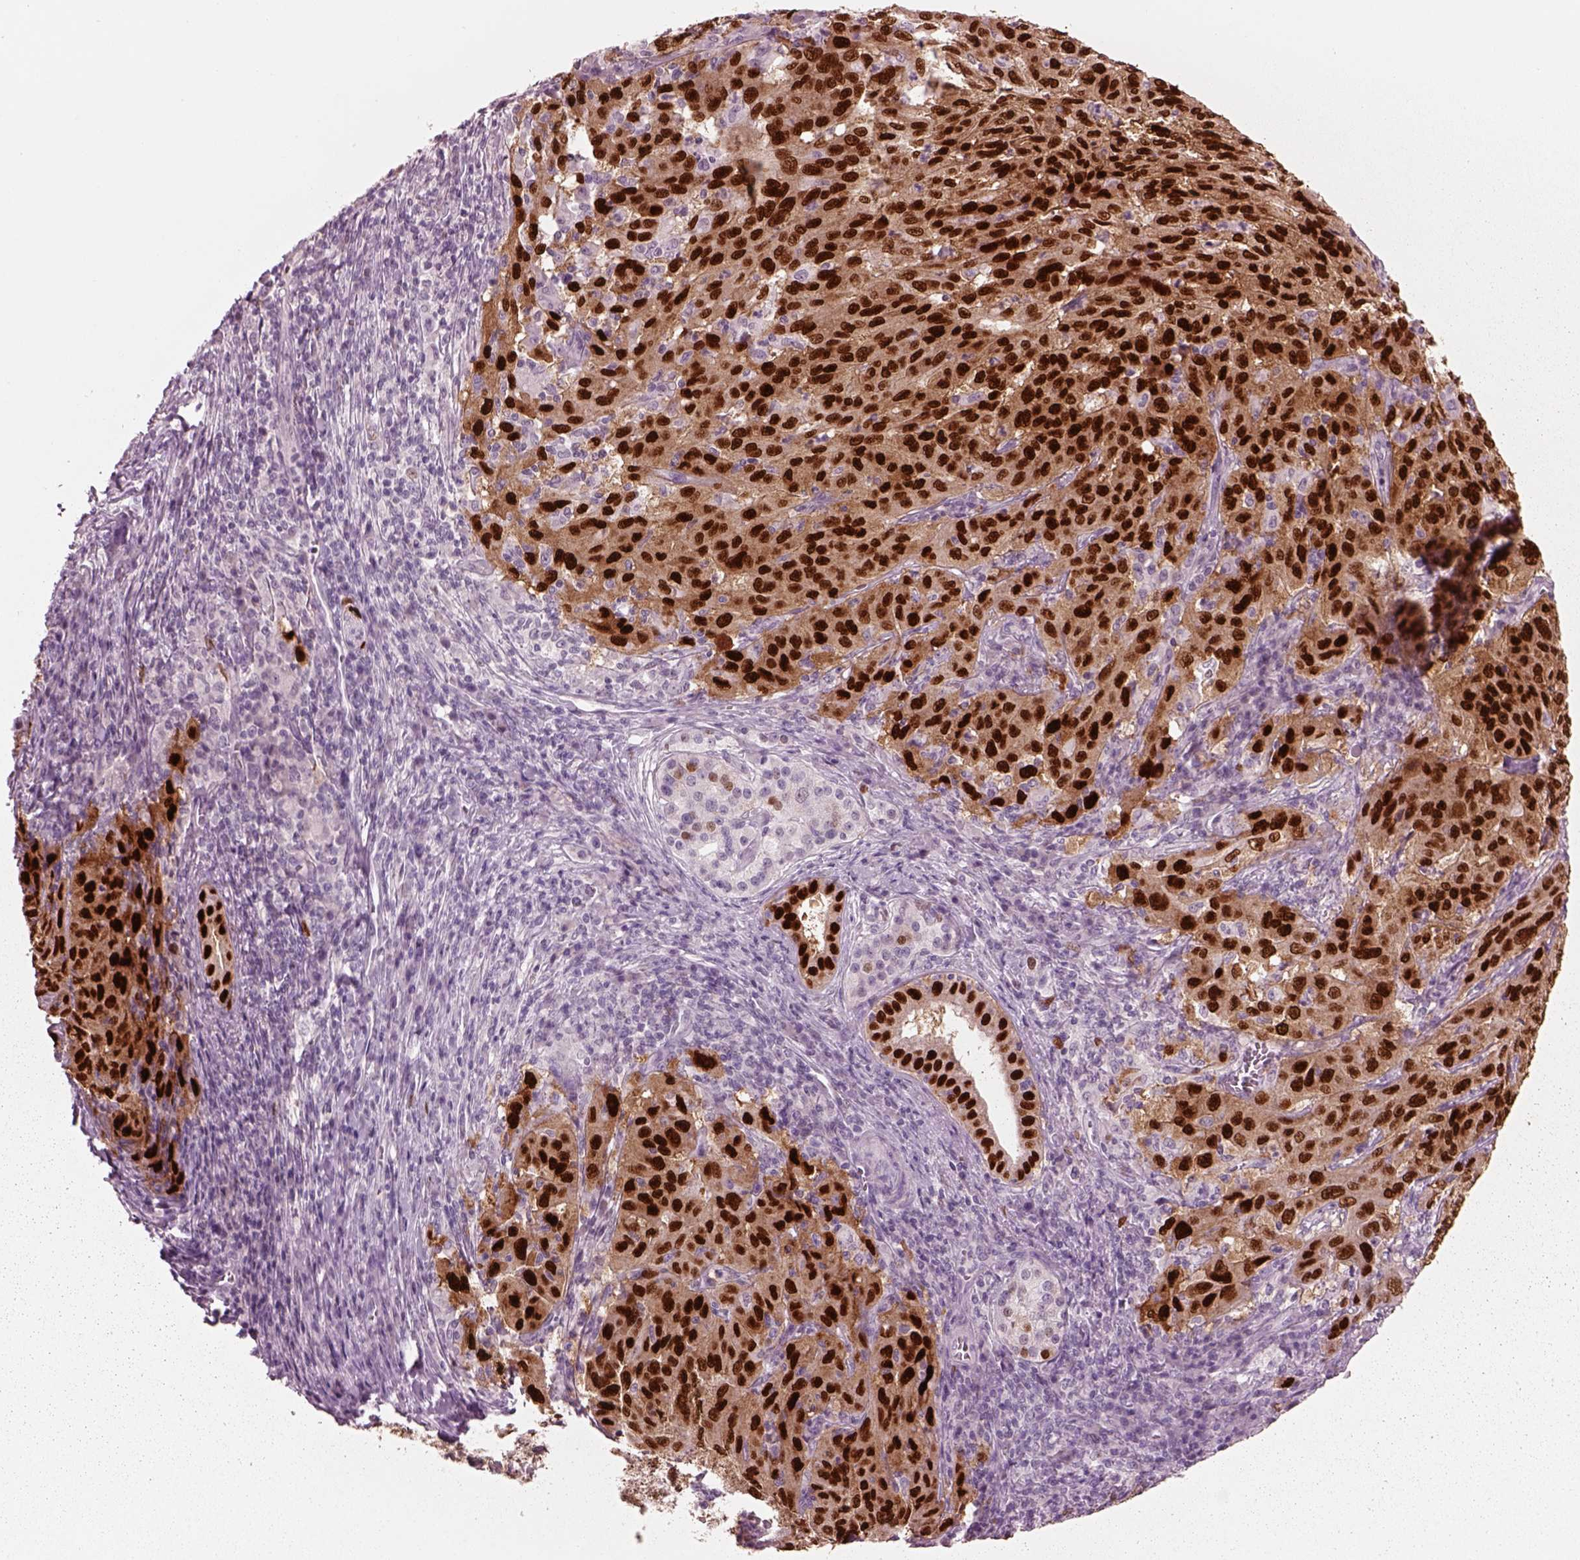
{"staining": {"intensity": "strong", "quantity": ">75%", "location": "nuclear"}, "tissue": "pancreatic cancer", "cell_type": "Tumor cells", "image_type": "cancer", "snomed": [{"axis": "morphology", "description": "Adenocarcinoma, NOS"}, {"axis": "topography", "description": "Pancreas"}], "caption": "Approximately >75% of tumor cells in human pancreatic cancer reveal strong nuclear protein staining as visualized by brown immunohistochemical staining.", "gene": "SOX9", "patient": {"sex": "male", "age": 63}}